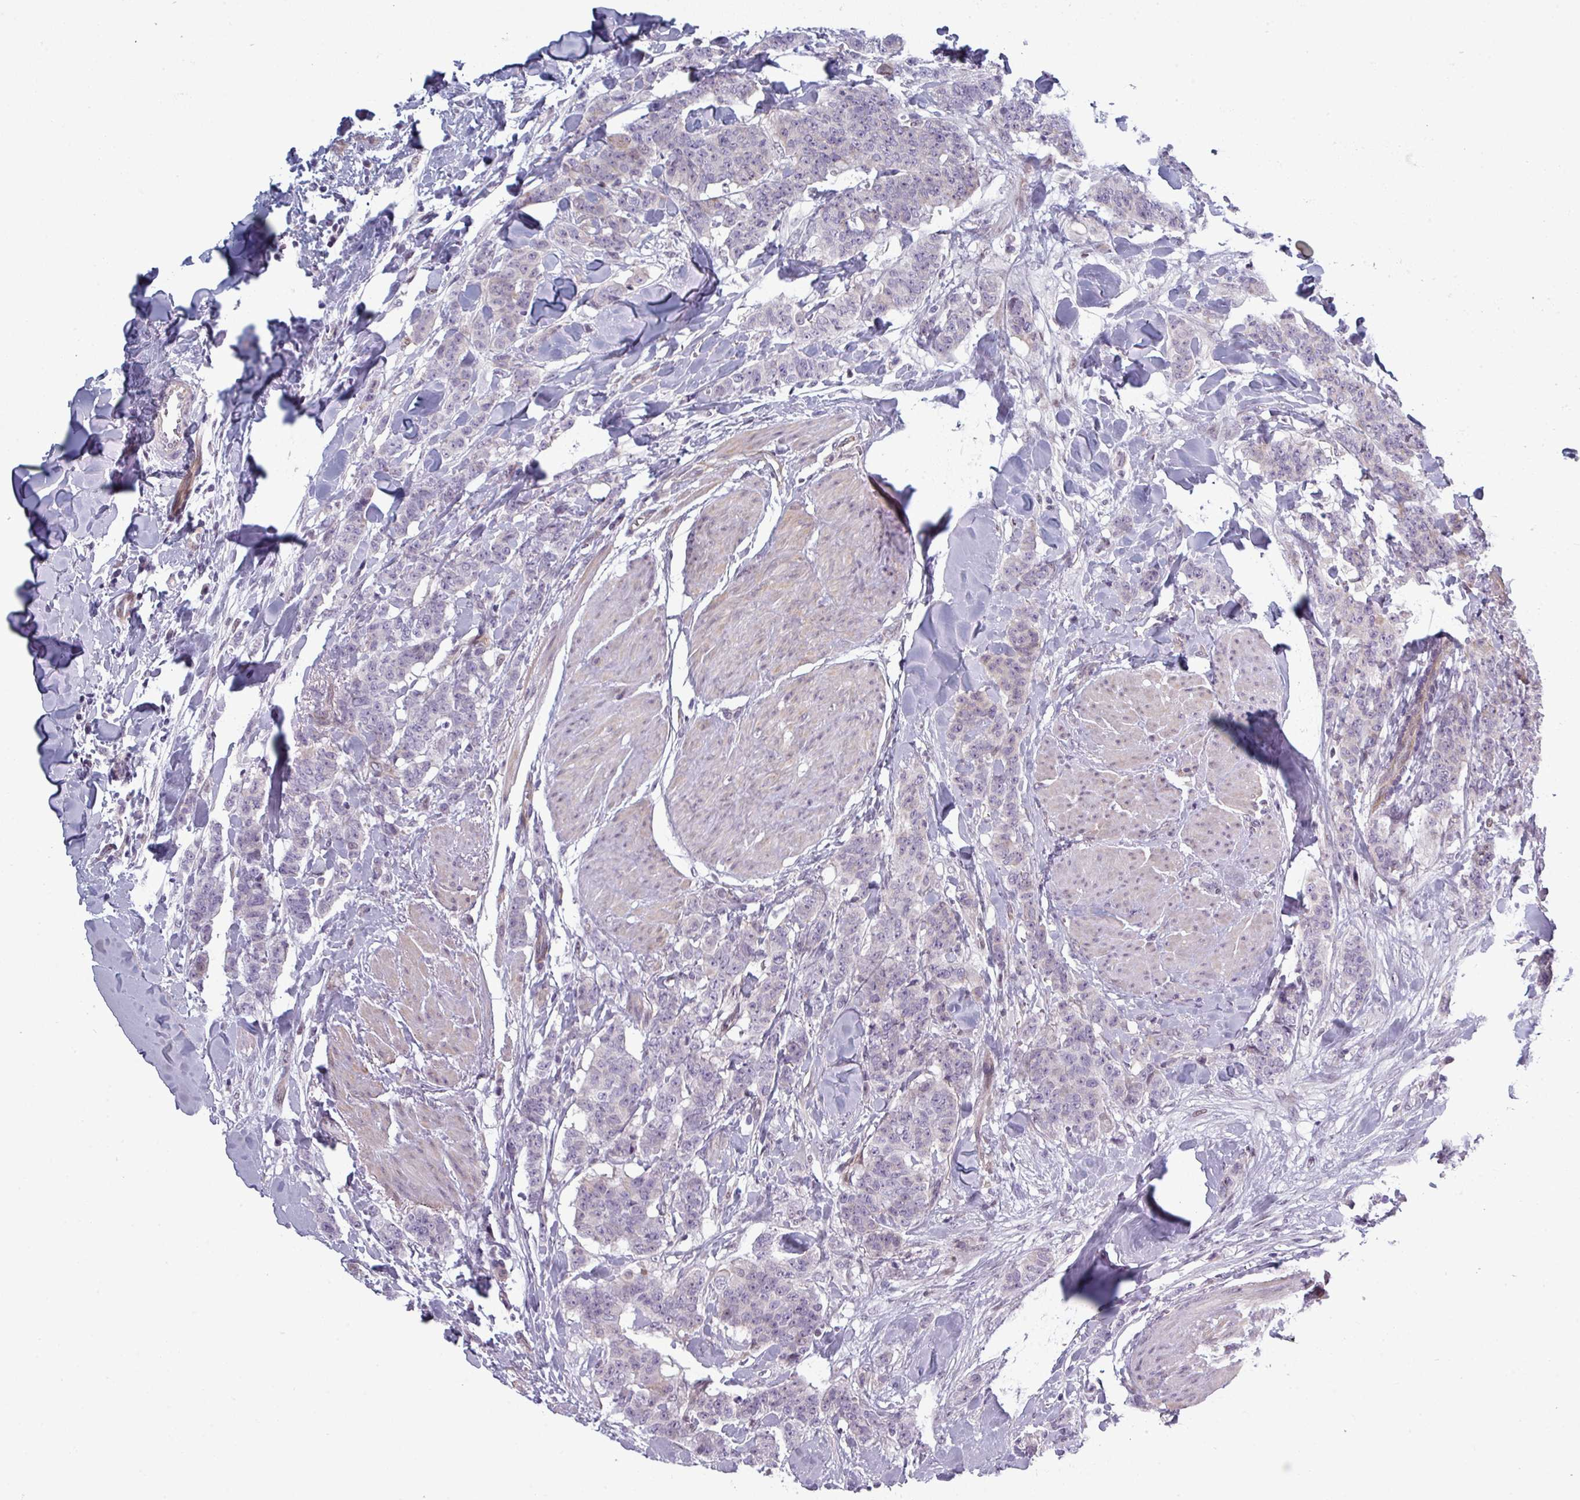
{"staining": {"intensity": "negative", "quantity": "none", "location": "none"}, "tissue": "breast cancer", "cell_type": "Tumor cells", "image_type": "cancer", "snomed": [{"axis": "morphology", "description": "Duct carcinoma"}, {"axis": "topography", "description": "Breast"}], "caption": "This is a histopathology image of immunohistochemistry staining of breast invasive ductal carcinoma, which shows no staining in tumor cells.", "gene": "PRAMEF12", "patient": {"sex": "female", "age": 40}}